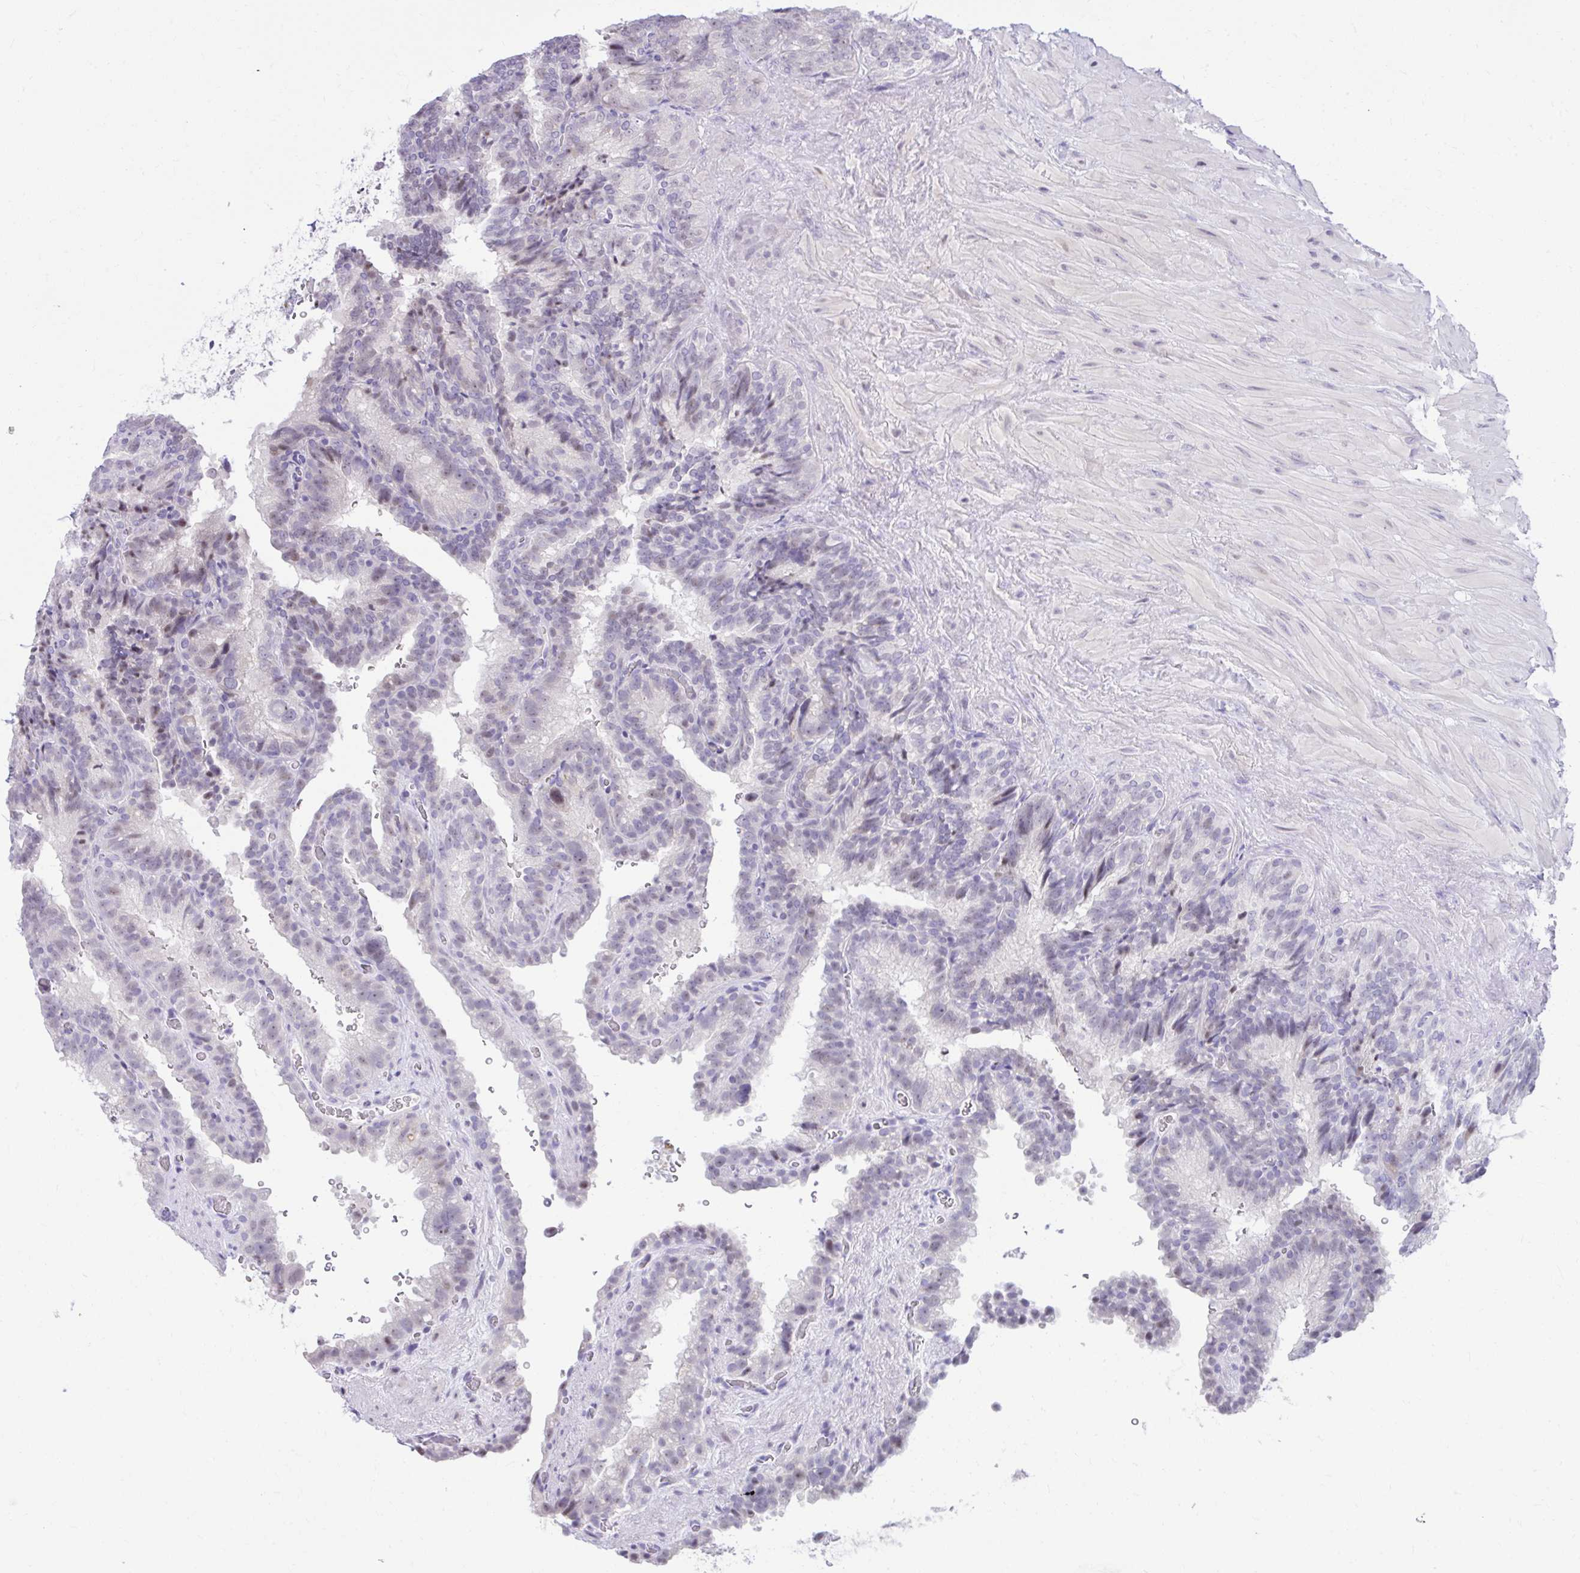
{"staining": {"intensity": "negative", "quantity": "none", "location": "none"}, "tissue": "seminal vesicle", "cell_type": "Glandular cells", "image_type": "normal", "snomed": [{"axis": "morphology", "description": "Normal tissue, NOS"}, {"axis": "topography", "description": "Seminal veicle"}], "caption": "High magnification brightfield microscopy of benign seminal vesicle stained with DAB (brown) and counterstained with hematoxylin (blue): glandular cells show no significant positivity.", "gene": "EID3", "patient": {"sex": "male", "age": 60}}